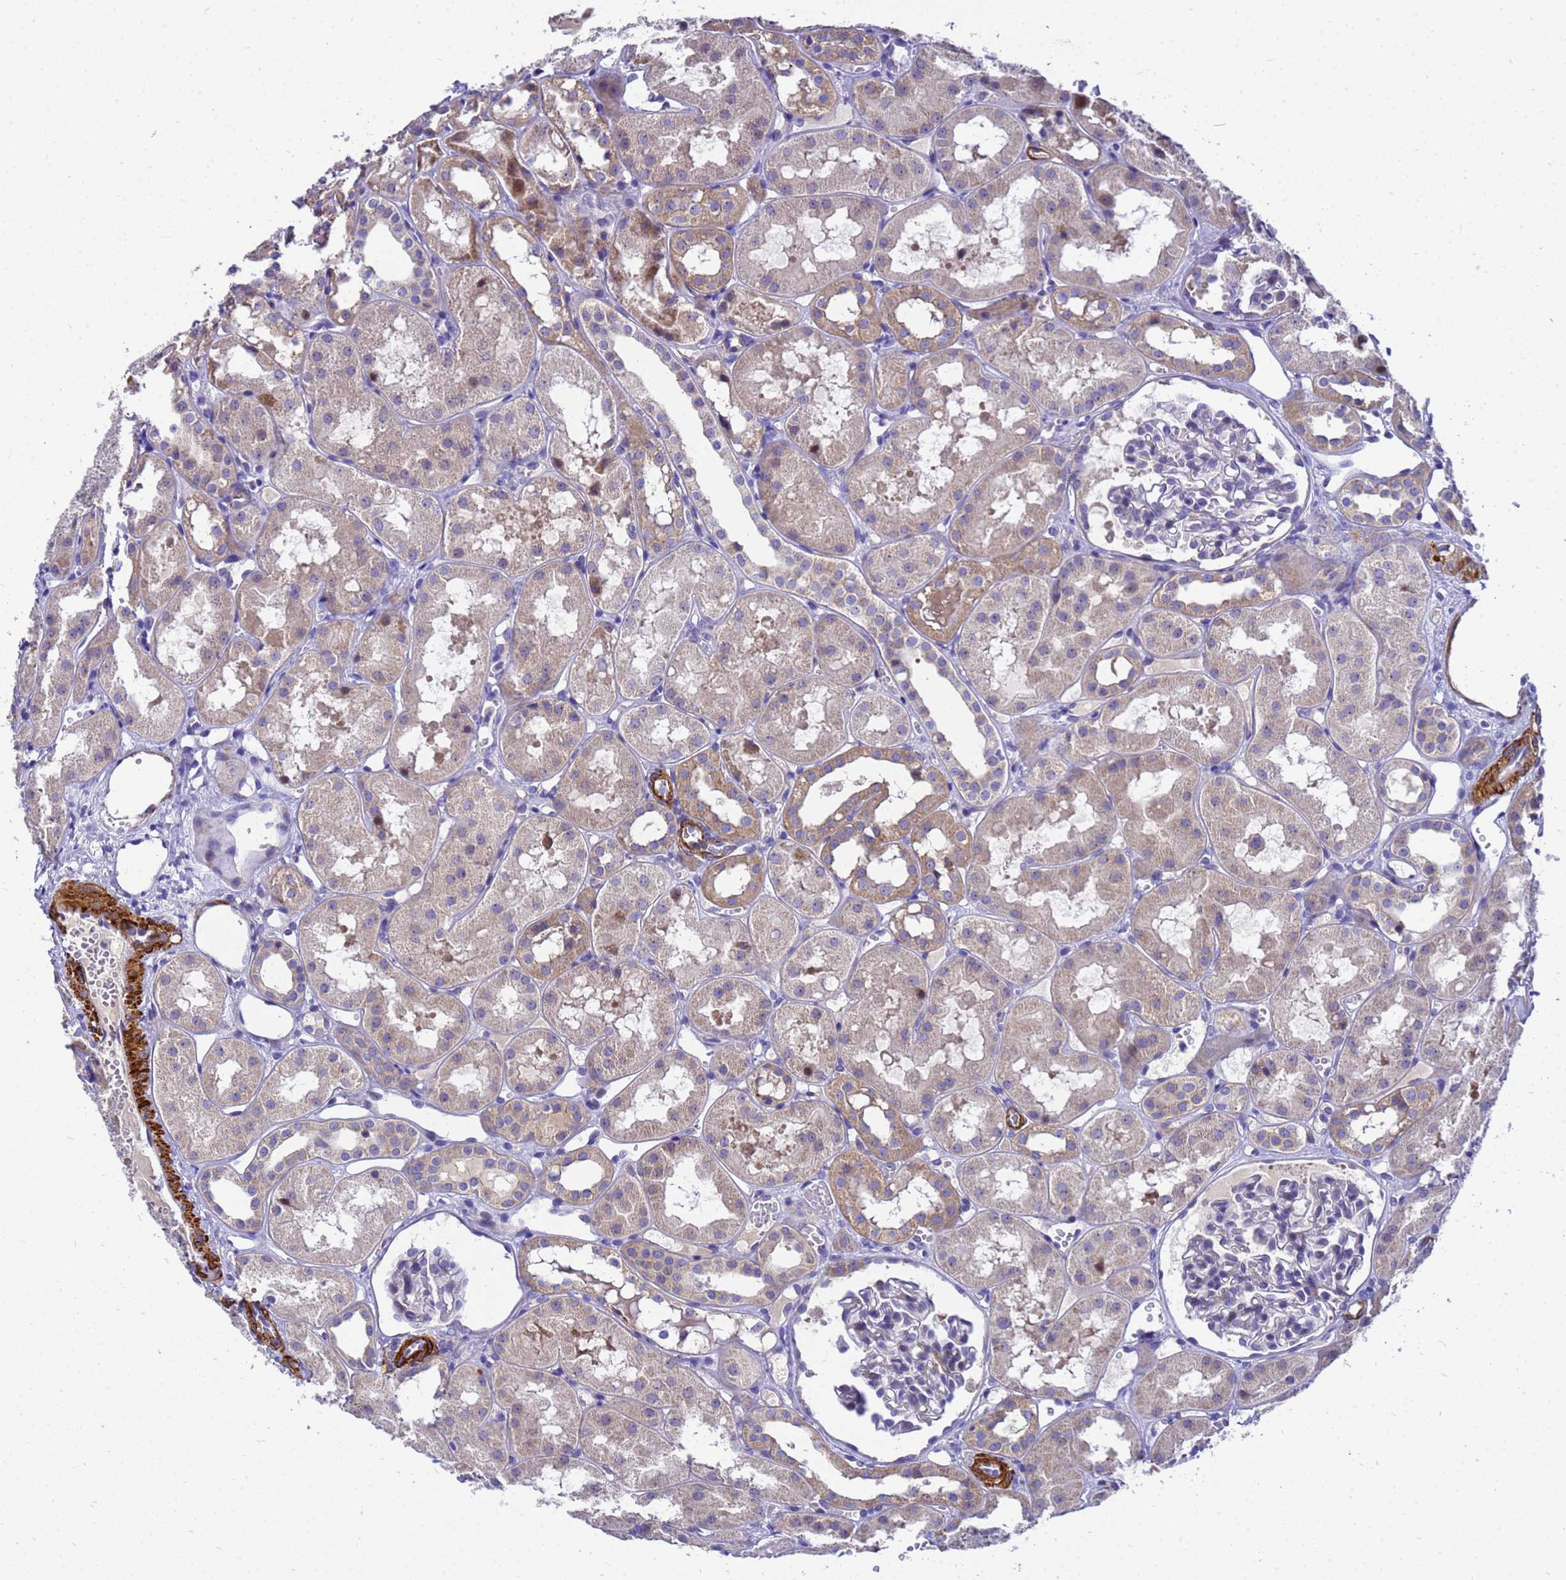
{"staining": {"intensity": "negative", "quantity": "none", "location": "none"}, "tissue": "kidney", "cell_type": "Cells in glomeruli", "image_type": "normal", "snomed": [{"axis": "morphology", "description": "Normal tissue, NOS"}, {"axis": "topography", "description": "Kidney"}], "caption": "DAB immunohistochemical staining of benign human kidney demonstrates no significant expression in cells in glomeruli.", "gene": "POP7", "patient": {"sex": "male", "age": 16}}